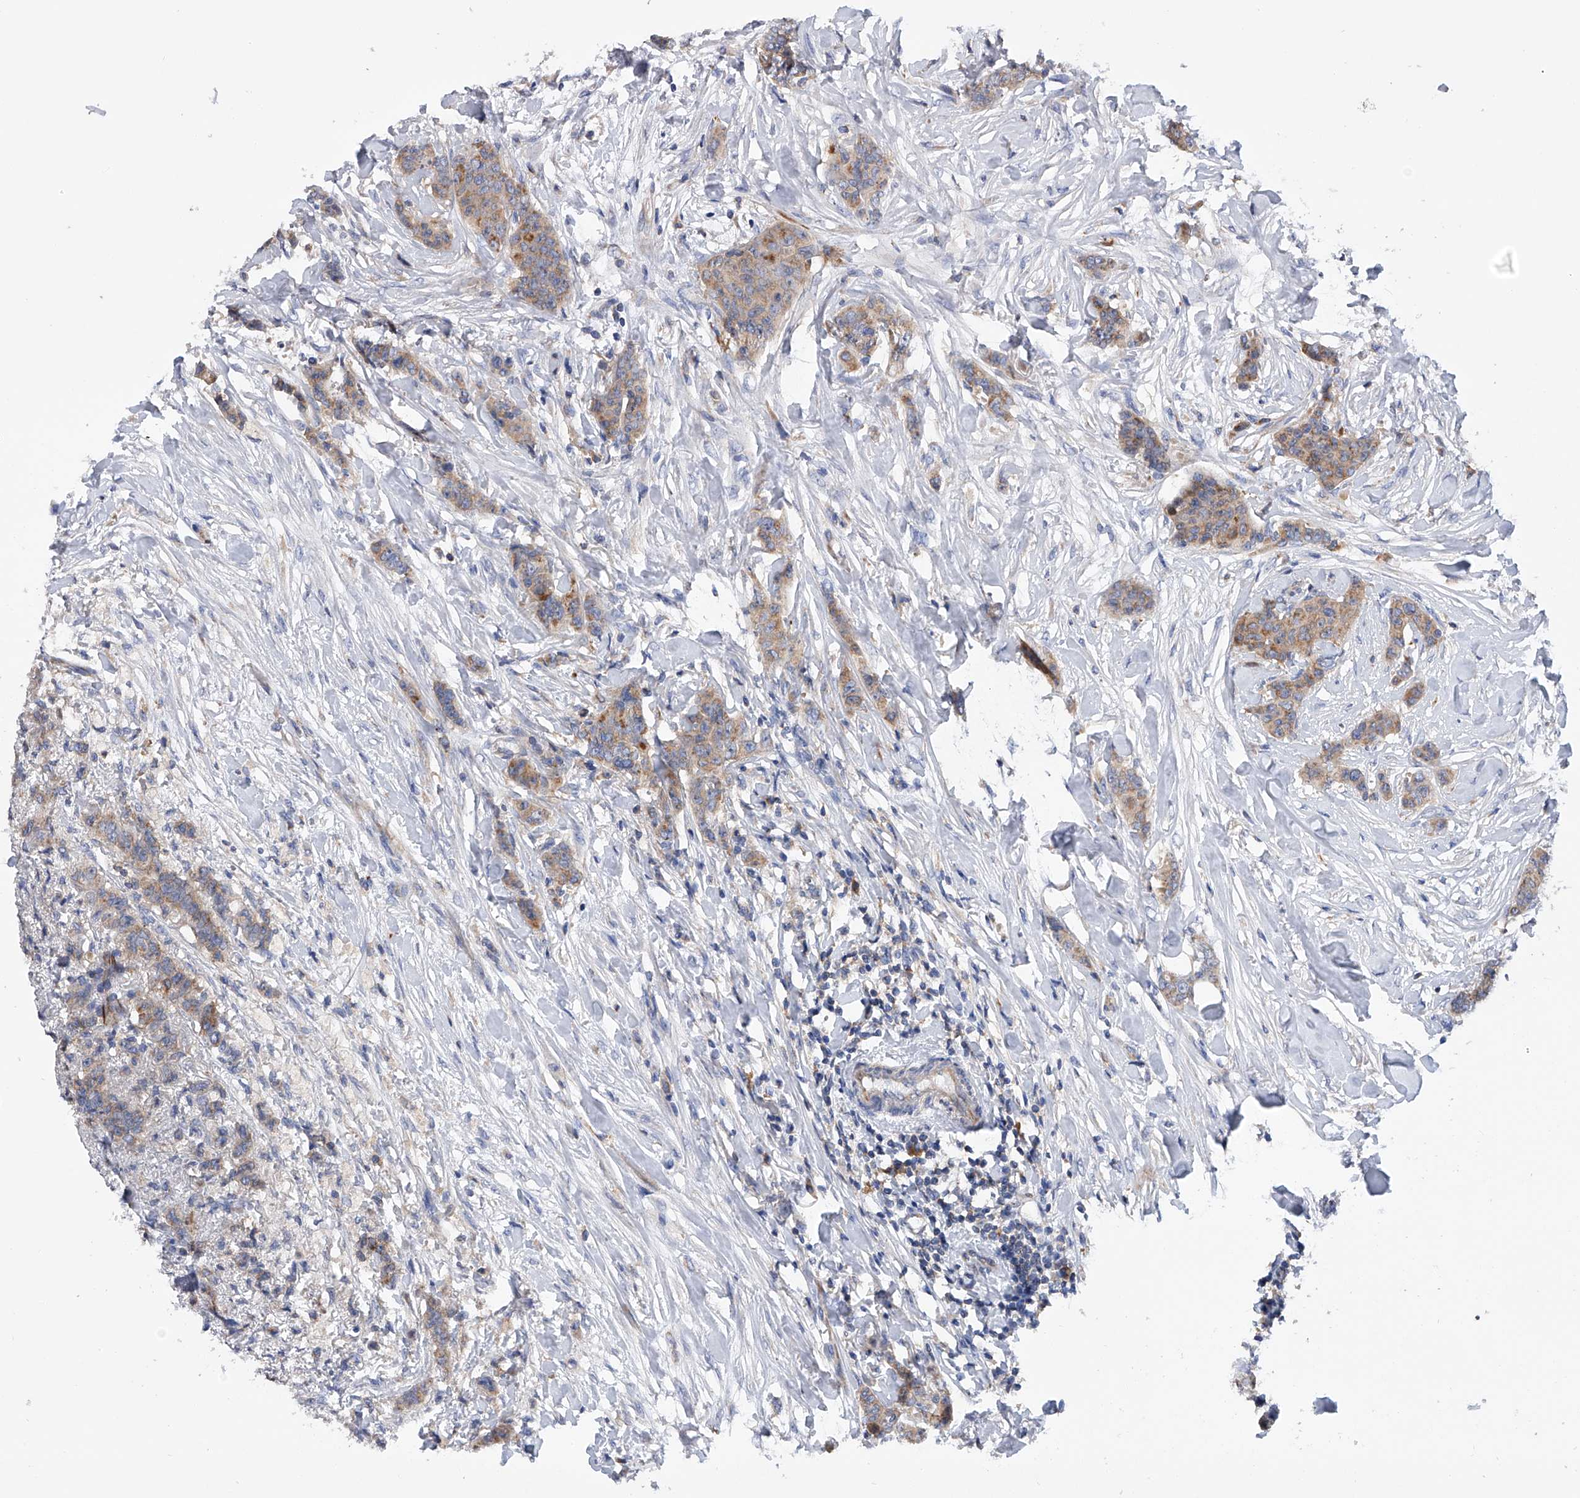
{"staining": {"intensity": "moderate", "quantity": ">75%", "location": "cytoplasmic/membranous"}, "tissue": "breast cancer", "cell_type": "Tumor cells", "image_type": "cancer", "snomed": [{"axis": "morphology", "description": "Duct carcinoma"}, {"axis": "topography", "description": "Breast"}], "caption": "This histopathology image displays breast intraductal carcinoma stained with IHC to label a protein in brown. The cytoplasmic/membranous of tumor cells show moderate positivity for the protein. Nuclei are counter-stained blue.", "gene": "MLYCD", "patient": {"sex": "female", "age": 40}}